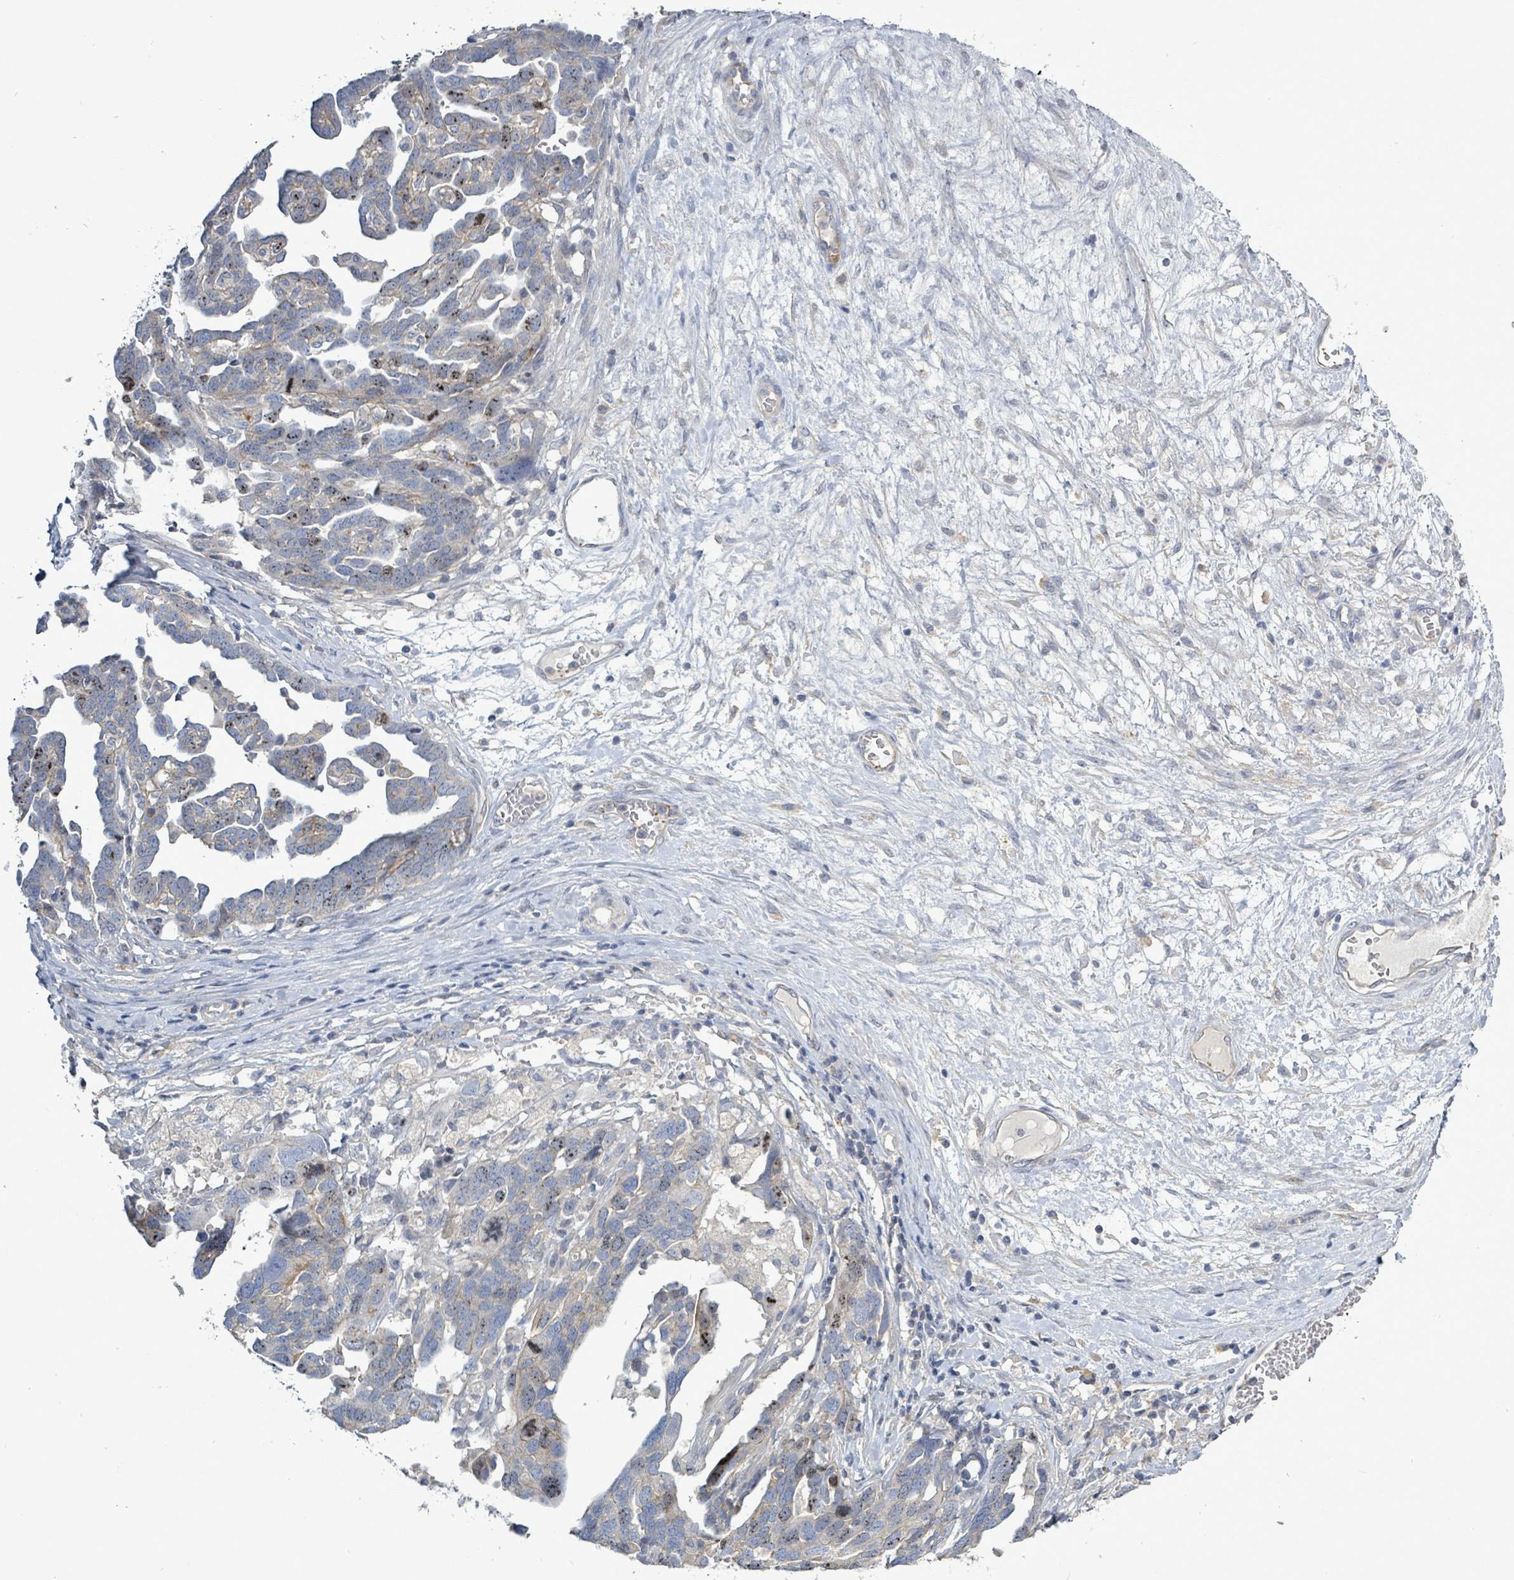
{"staining": {"intensity": "negative", "quantity": "none", "location": "none"}, "tissue": "ovarian cancer", "cell_type": "Tumor cells", "image_type": "cancer", "snomed": [{"axis": "morphology", "description": "Cystadenocarcinoma, serous, NOS"}, {"axis": "topography", "description": "Ovary"}], "caption": "This is an IHC image of ovarian cancer. There is no staining in tumor cells.", "gene": "KRAS", "patient": {"sex": "female", "age": 54}}